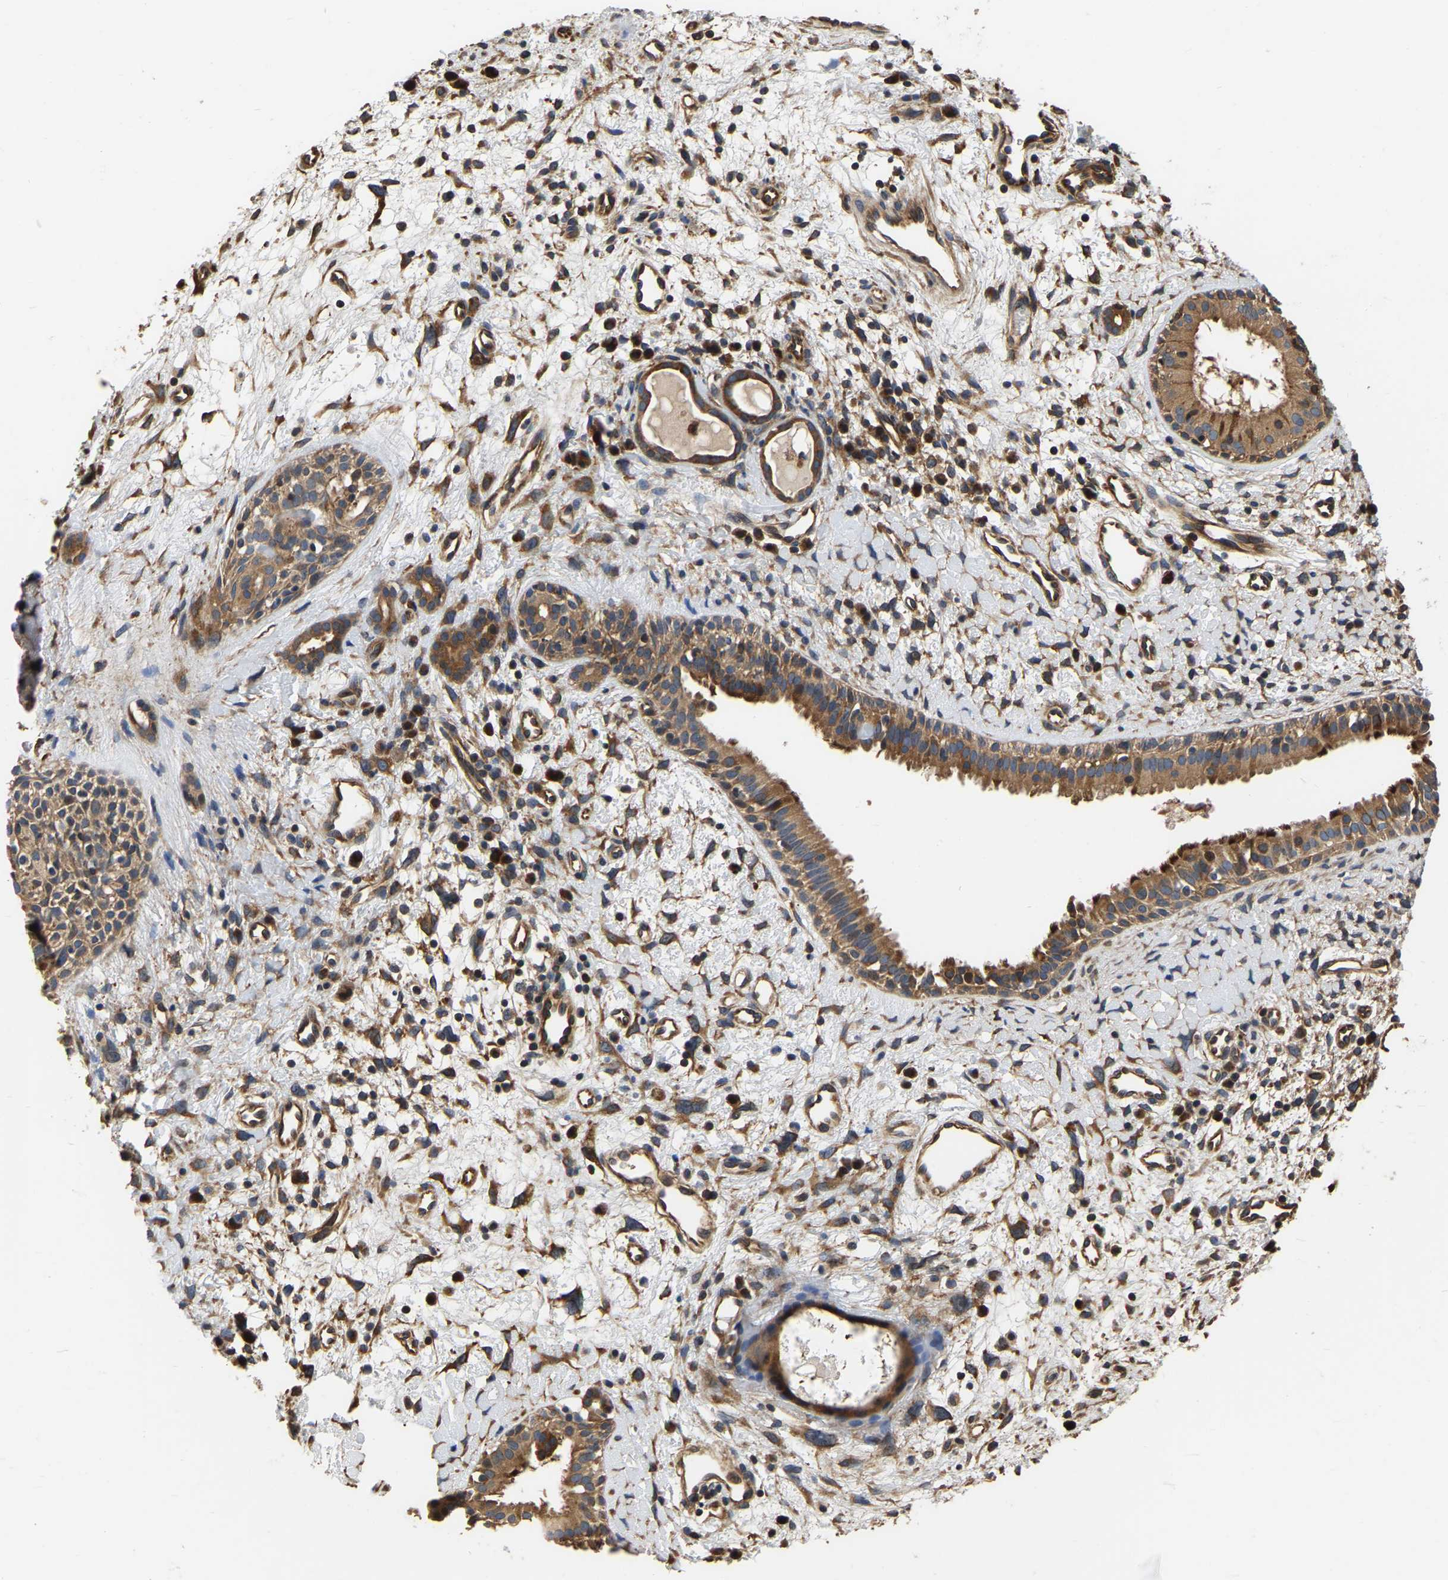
{"staining": {"intensity": "moderate", "quantity": ">75%", "location": "cytoplasmic/membranous"}, "tissue": "nasopharynx", "cell_type": "Respiratory epithelial cells", "image_type": "normal", "snomed": [{"axis": "morphology", "description": "Normal tissue, NOS"}, {"axis": "topography", "description": "Nasopharynx"}], "caption": "IHC (DAB (3,3'-diaminobenzidine)) staining of normal nasopharynx demonstrates moderate cytoplasmic/membranous protein positivity in about >75% of respiratory epithelial cells.", "gene": "GARS1", "patient": {"sex": "male", "age": 22}}